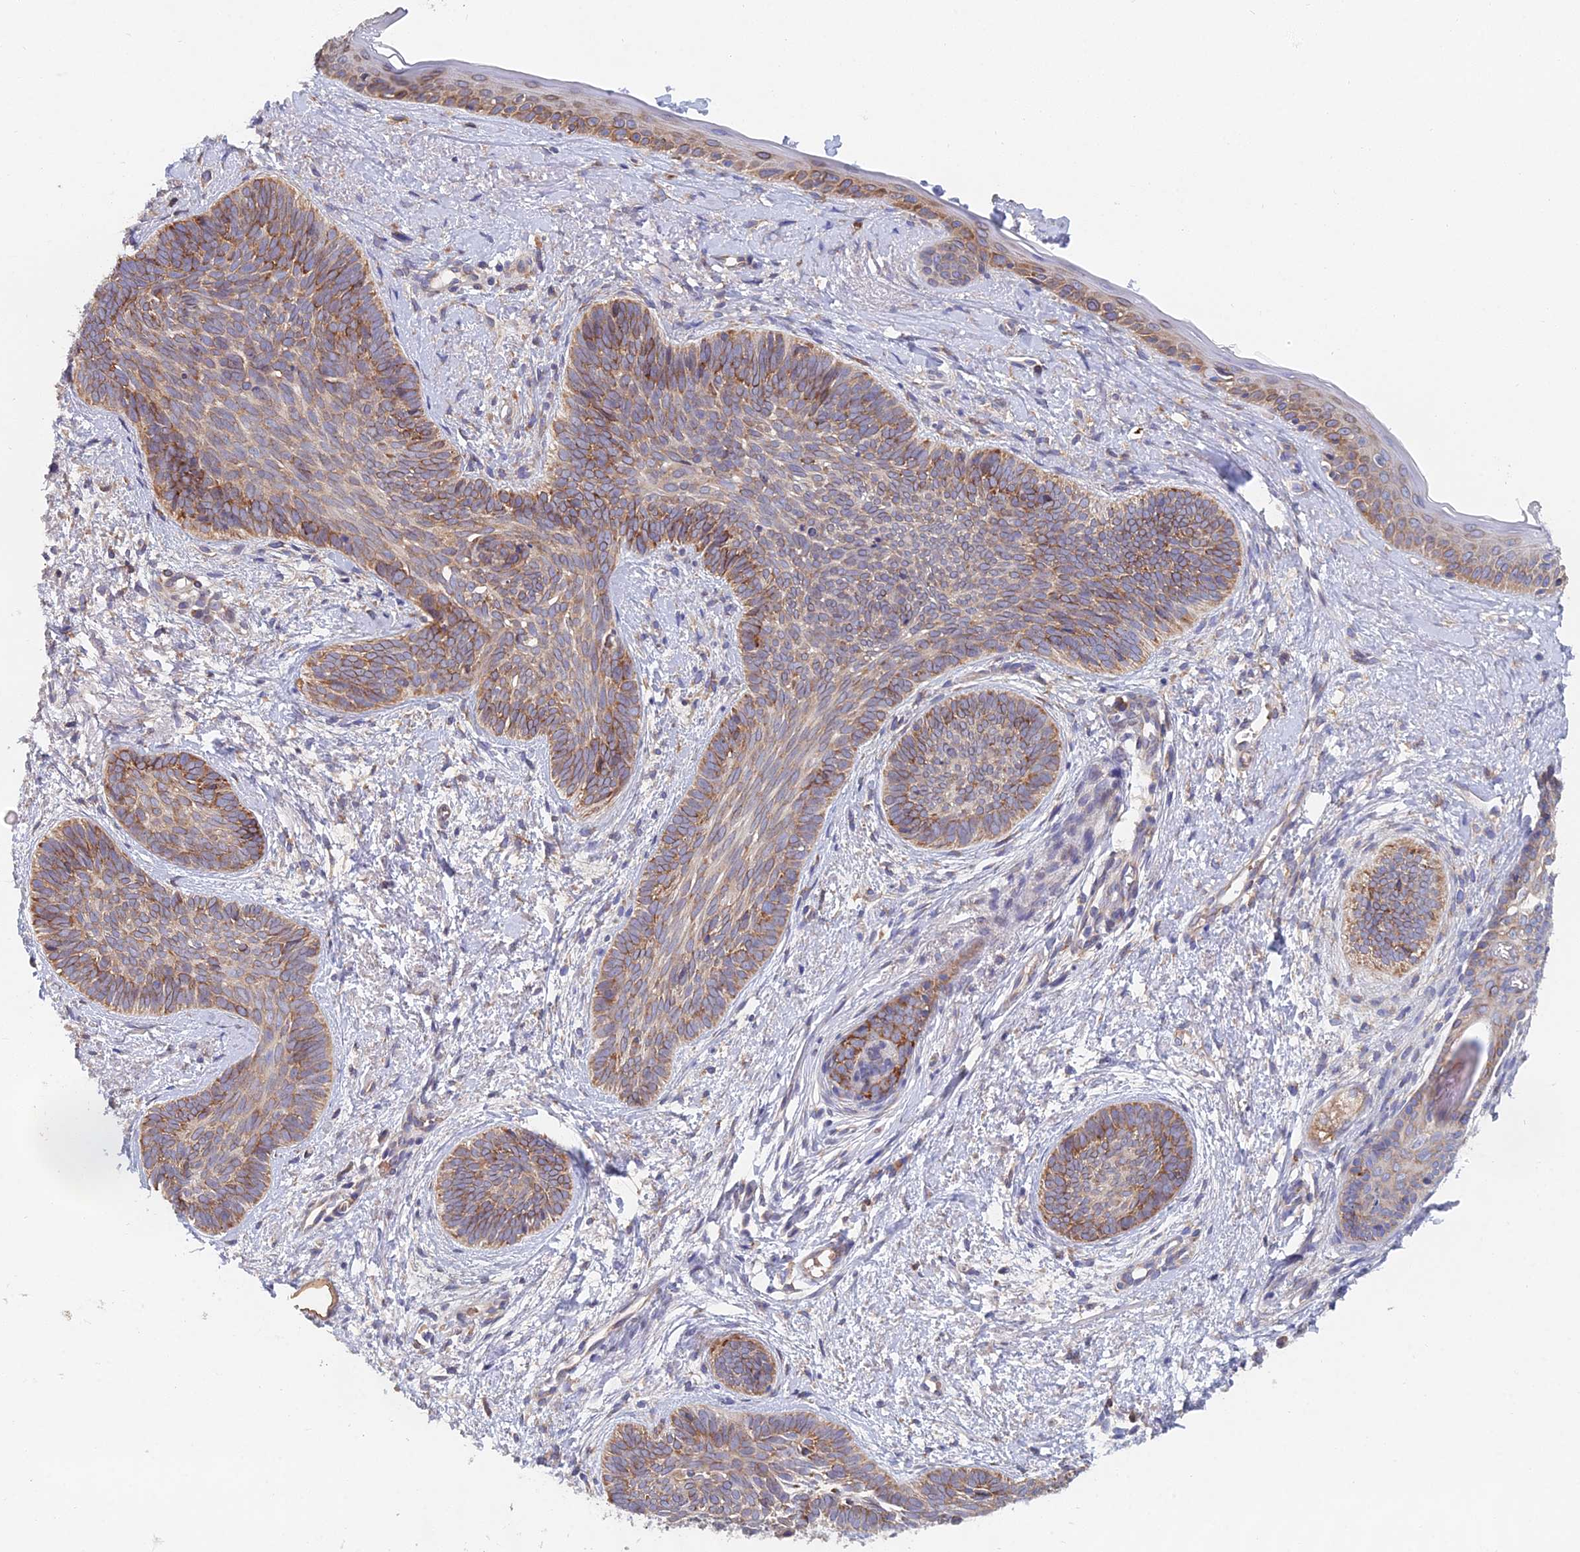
{"staining": {"intensity": "moderate", "quantity": ">75%", "location": "cytoplasmic/membranous"}, "tissue": "skin cancer", "cell_type": "Tumor cells", "image_type": "cancer", "snomed": [{"axis": "morphology", "description": "Basal cell carcinoma"}, {"axis": "topography", "description": "Skin"}], "caption": "A photomicrograph of human skin basal cell carcinoma stained for a protein exhibits moderate cytoplasmic/membranous brown staining in tumor cells. (DAB = brown stain, brightfield microscopy at high magnification).", "gene": "ELOF1", "patient": {"sex": "female", "age": 81}}